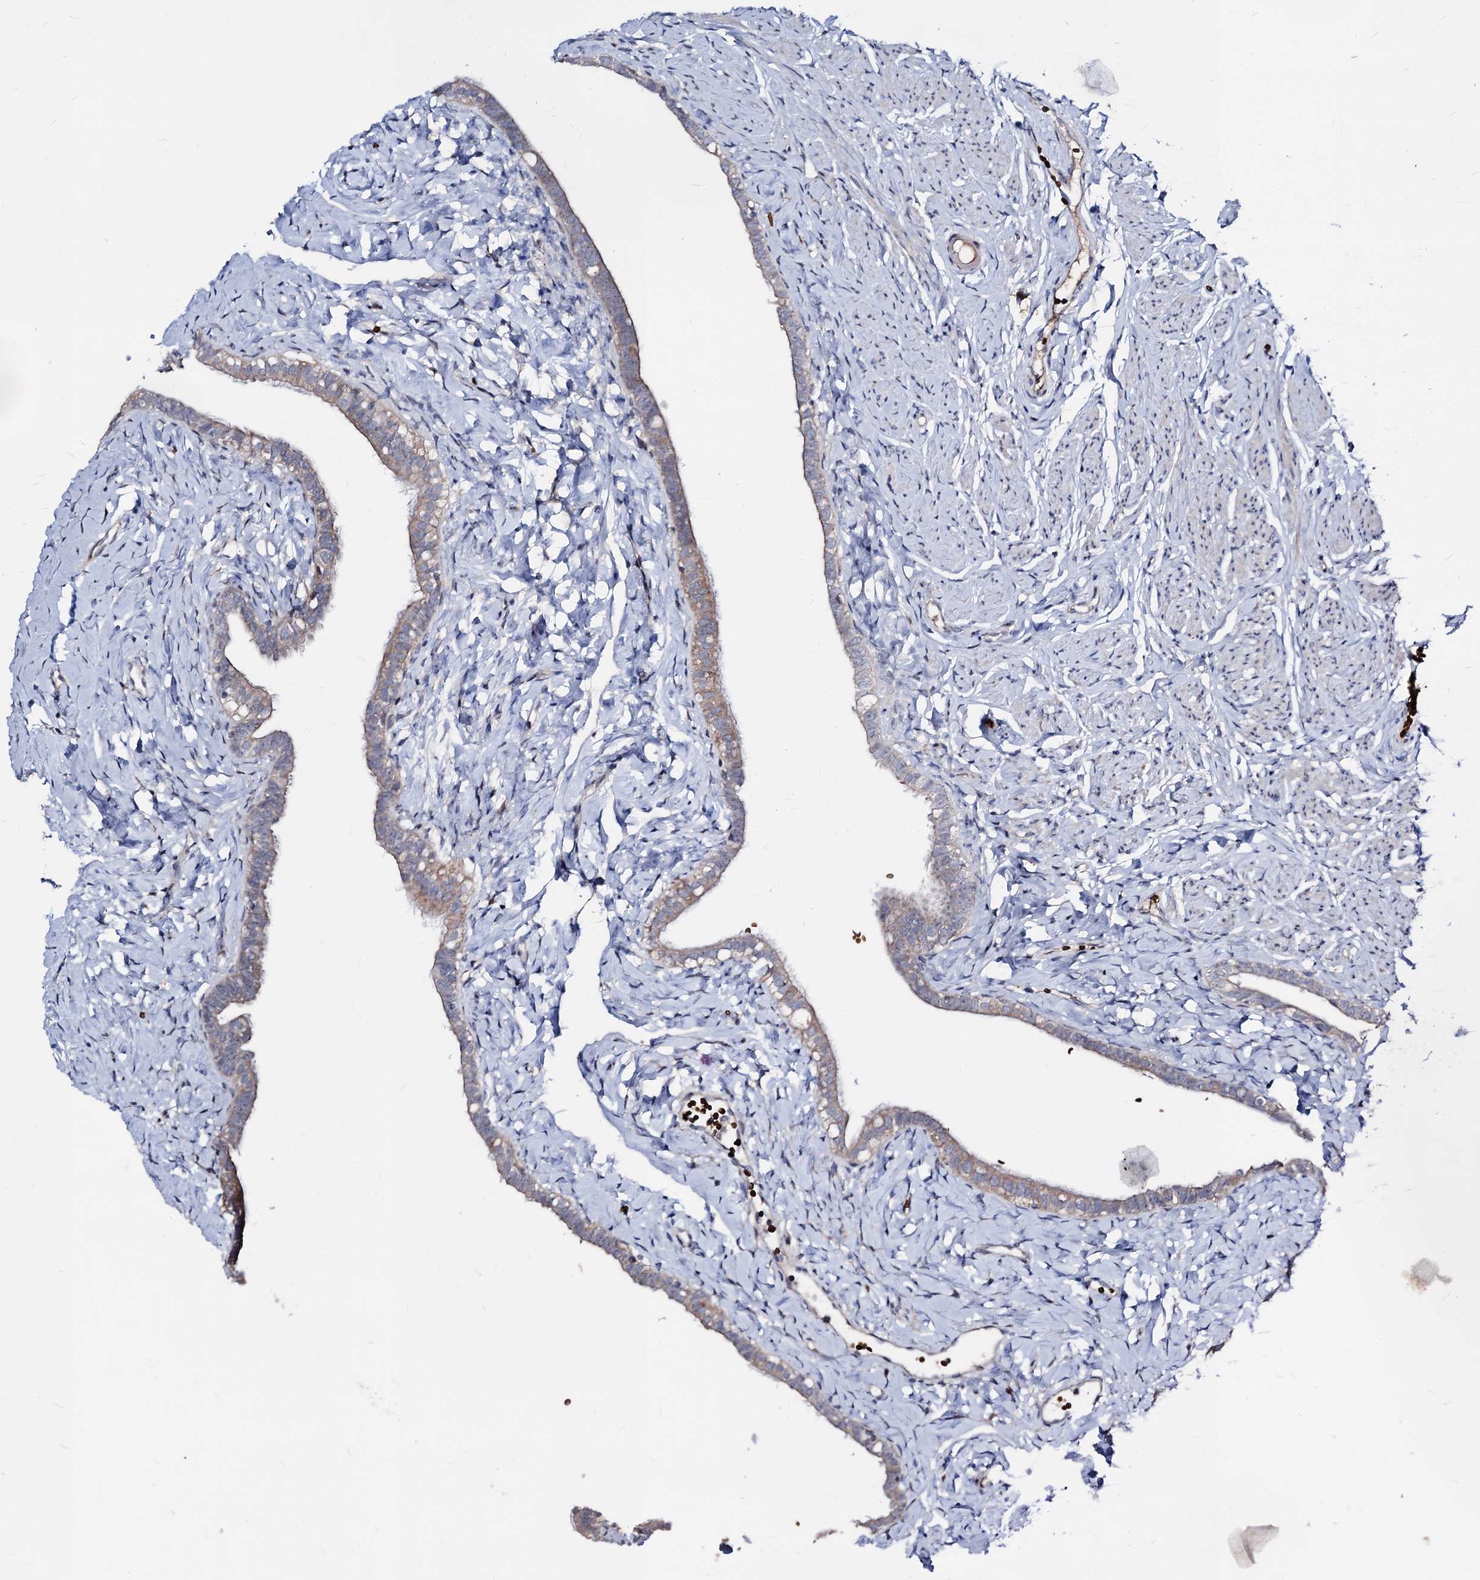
{"staining": {"intensity": "weak", "quantity": "<25%", "location": "cytoplasmic/membranous"}, "tissue": "fallopian tube", "cell_type": "Glandular cells", "image_type": "normal", "snomed": [{"axis": "morphology", "description": "Normal tissue, NOS"}, {"axis": "topography", "description": "Fallopian tube"}], "caption": "Glandular cells are negative for protein expression in normal human fallopian tube.", "gene": "RNF6", "patient": {"sex": "female", "age": 66}}